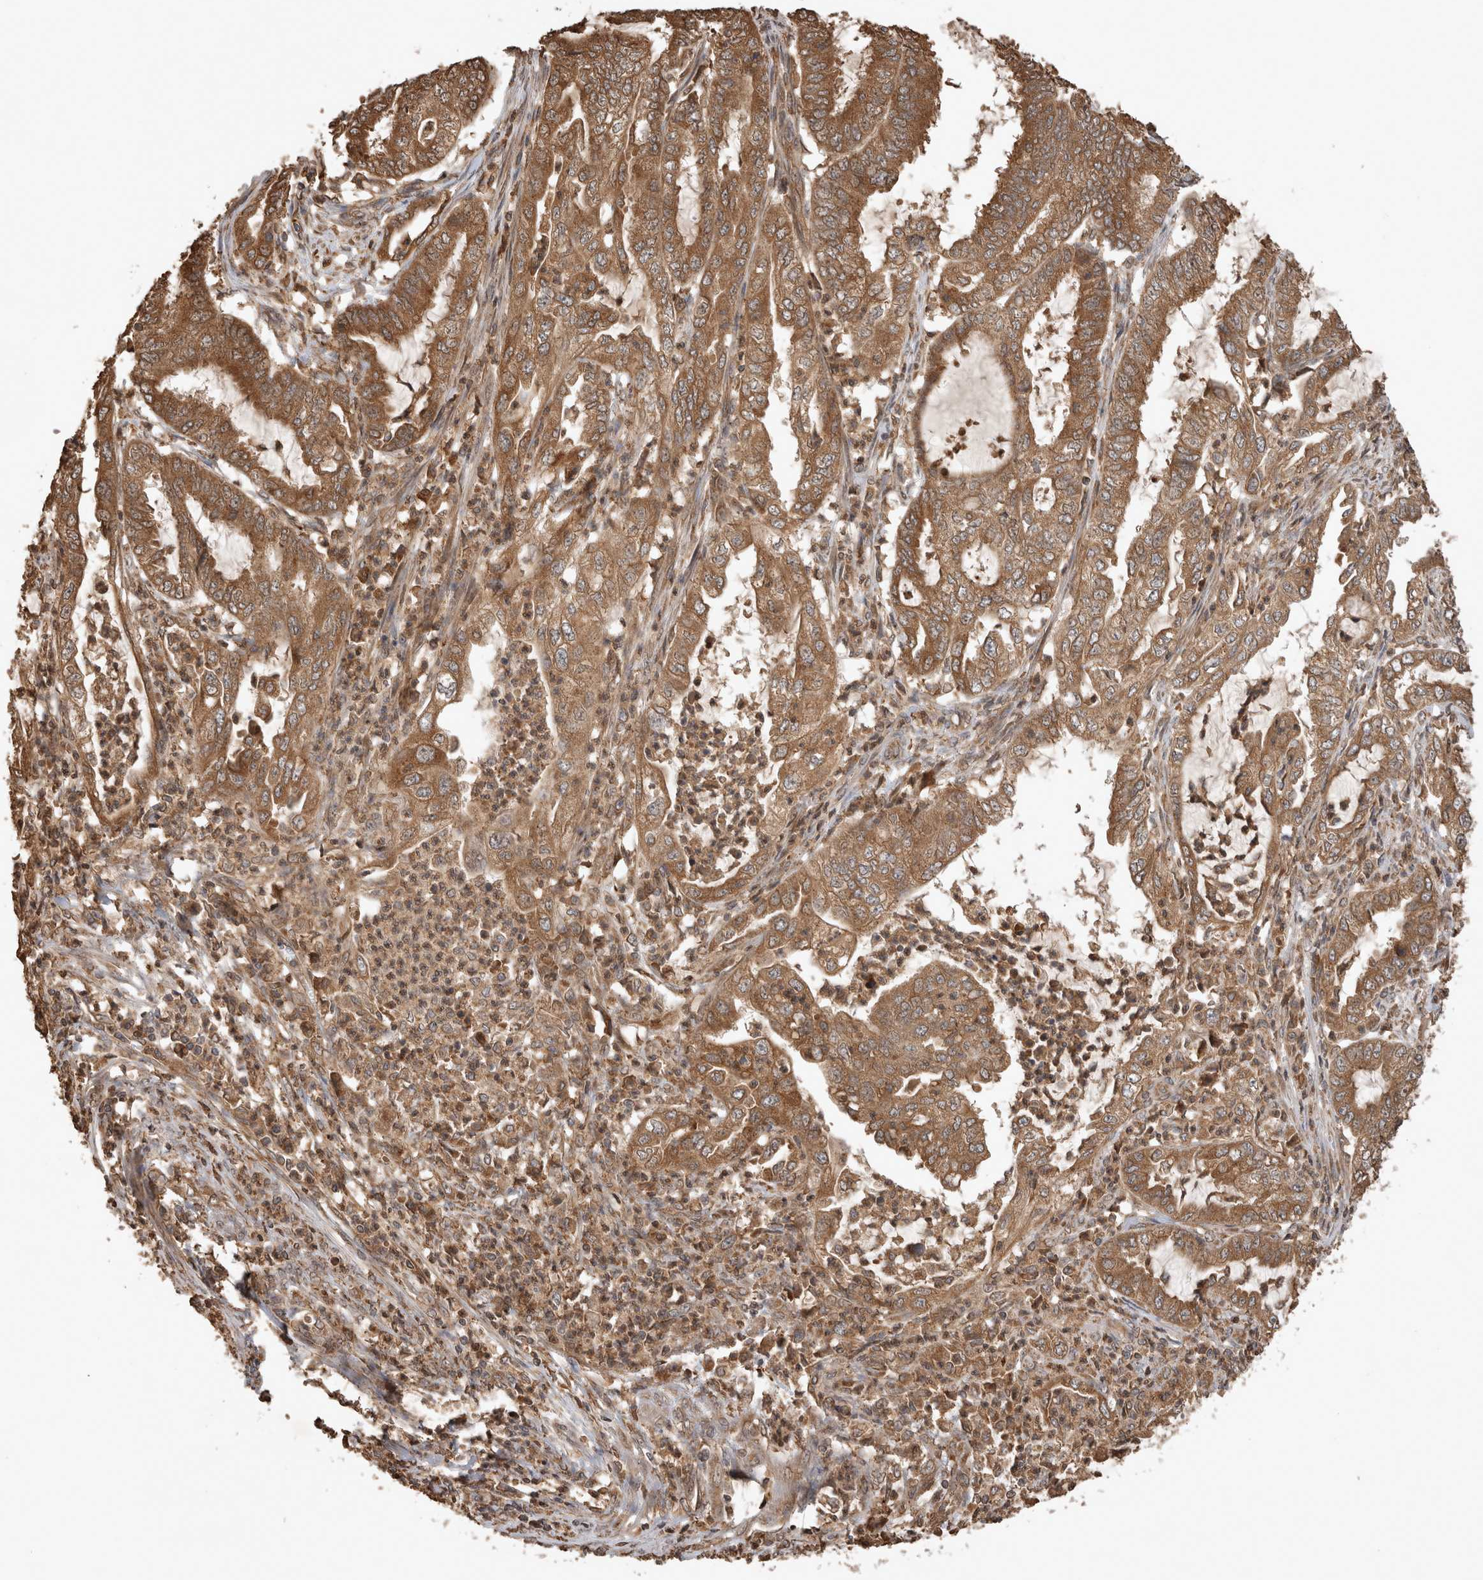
{"staining": {"intensity": "moderate", "quantity": ">75%", "location": "cytoplasmic/membranous"}, "tissue": "endometrial cancer", "cell_type": "Tumor cells", "image_type": "cancer", "snomed": [{"axis": "morphology", "description": "Adenocarcinoma, NOS"}, {"axis": "topography", "description": "Endometrium"}], "caption": "Tumor cells display moderate cytoplasmic/membranous expression in about >75% of cells in endometrial adenocarcinoma.", "gene": "OTUD7B", "patient": {"sex": "female", "age": 51}}